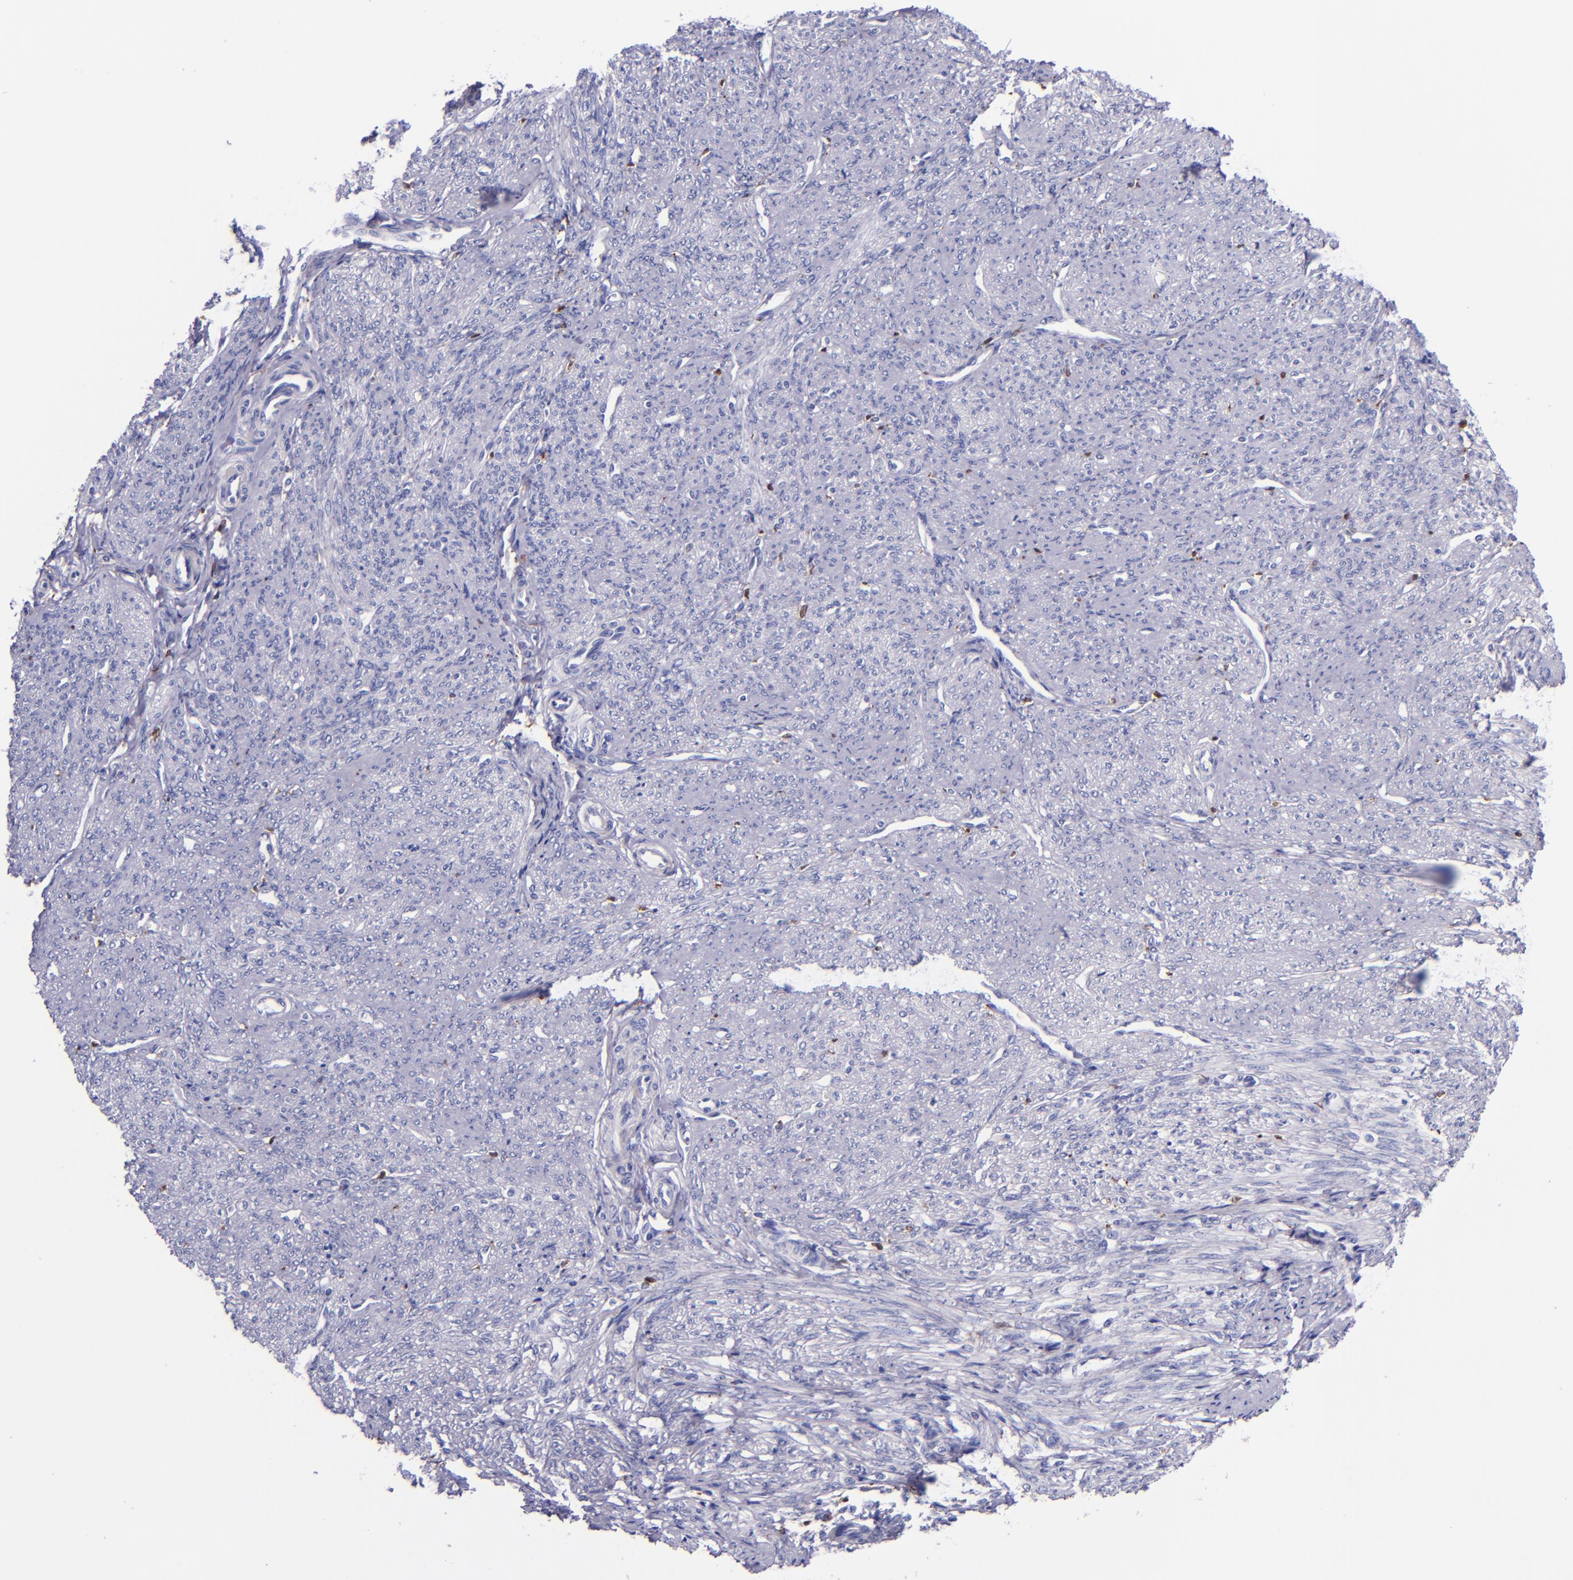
{"staining": {"intensity": "negative", "quantity": "none", "location": "none"}, "tissue": "smooth muscle", "cell_type": "Smooth muscle cells", "image_type": "normal", "snomed": [{"axis": "morphology", "description": "Normal tissue, NOS"}, {"axis": "topography", "description": "Cervix"}, {"axis": "topography", "description": "Endometrium"}], "caption": "The histopathology image reveals no significant expression in smooth muscle cells of smooth muscle.", "gene": "F13A1", "patient": {"sex": "female", "age": 65}}